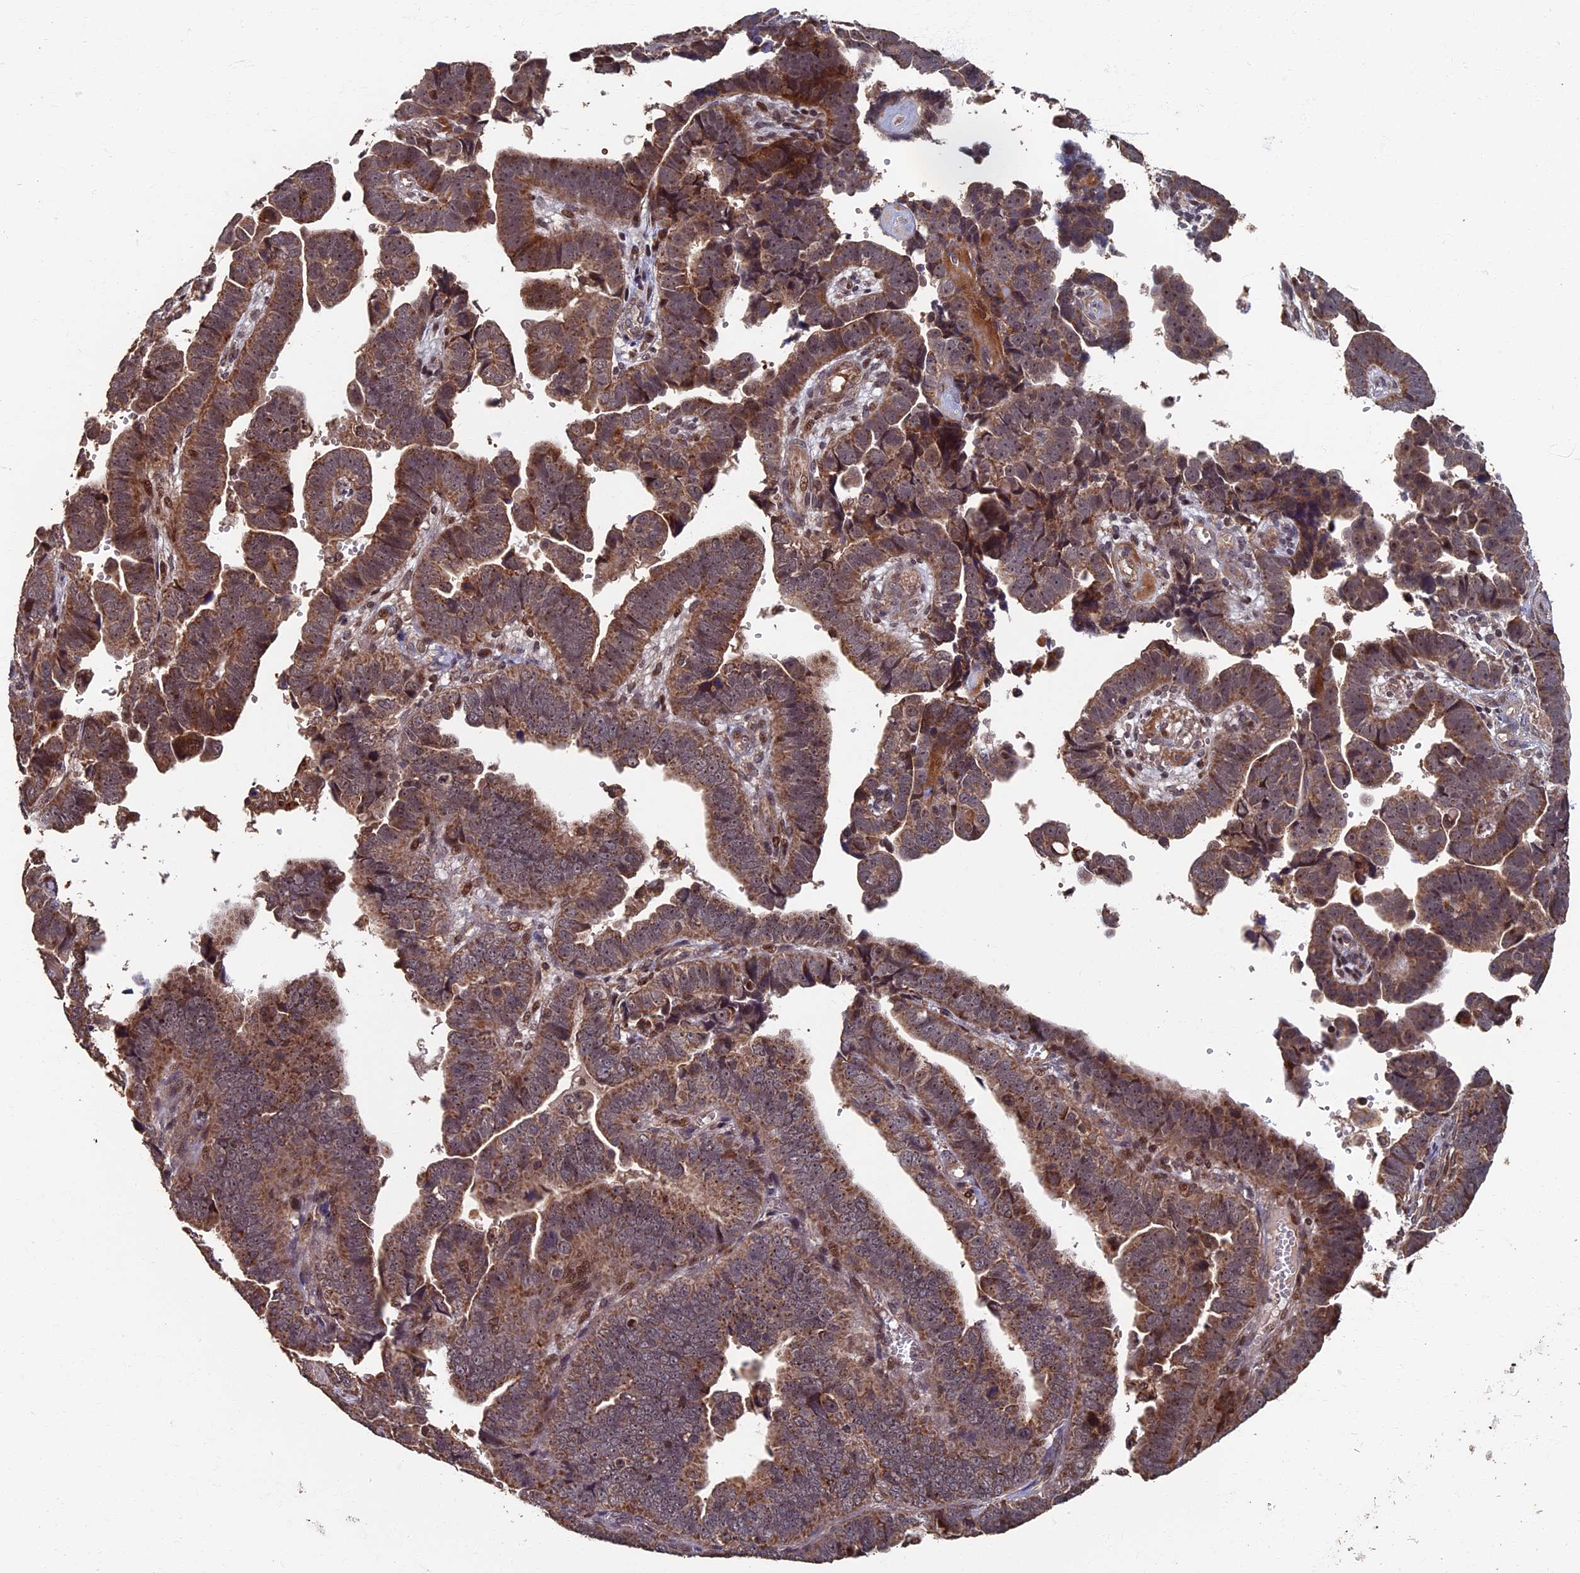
{"staining": {"intensity": "moderate", "quantity": ">75%", "location": "cytoplasmic/membranous"}, "tissue": "endometrial cancer", "cell_type": "Tumor cells", "image_type": "cancer", "snomed": [{"axis": "morphology", "description": "Adenocarcinoma, NOS"}, {"axis": "topography", "description": "Endometrium"}], "caption": "Adenocarcinoma (endometrial) stained with DAB immunohistochemistry (IHC) demonstrates medium levels of moderate cytoplasmic/membranous staining in about >75% of tumor cells. (Brightfield microscopy of DAB IHC at high magnification).", "gene": "RASGRF1", "patient": {"sex": "female", "age": 75}}